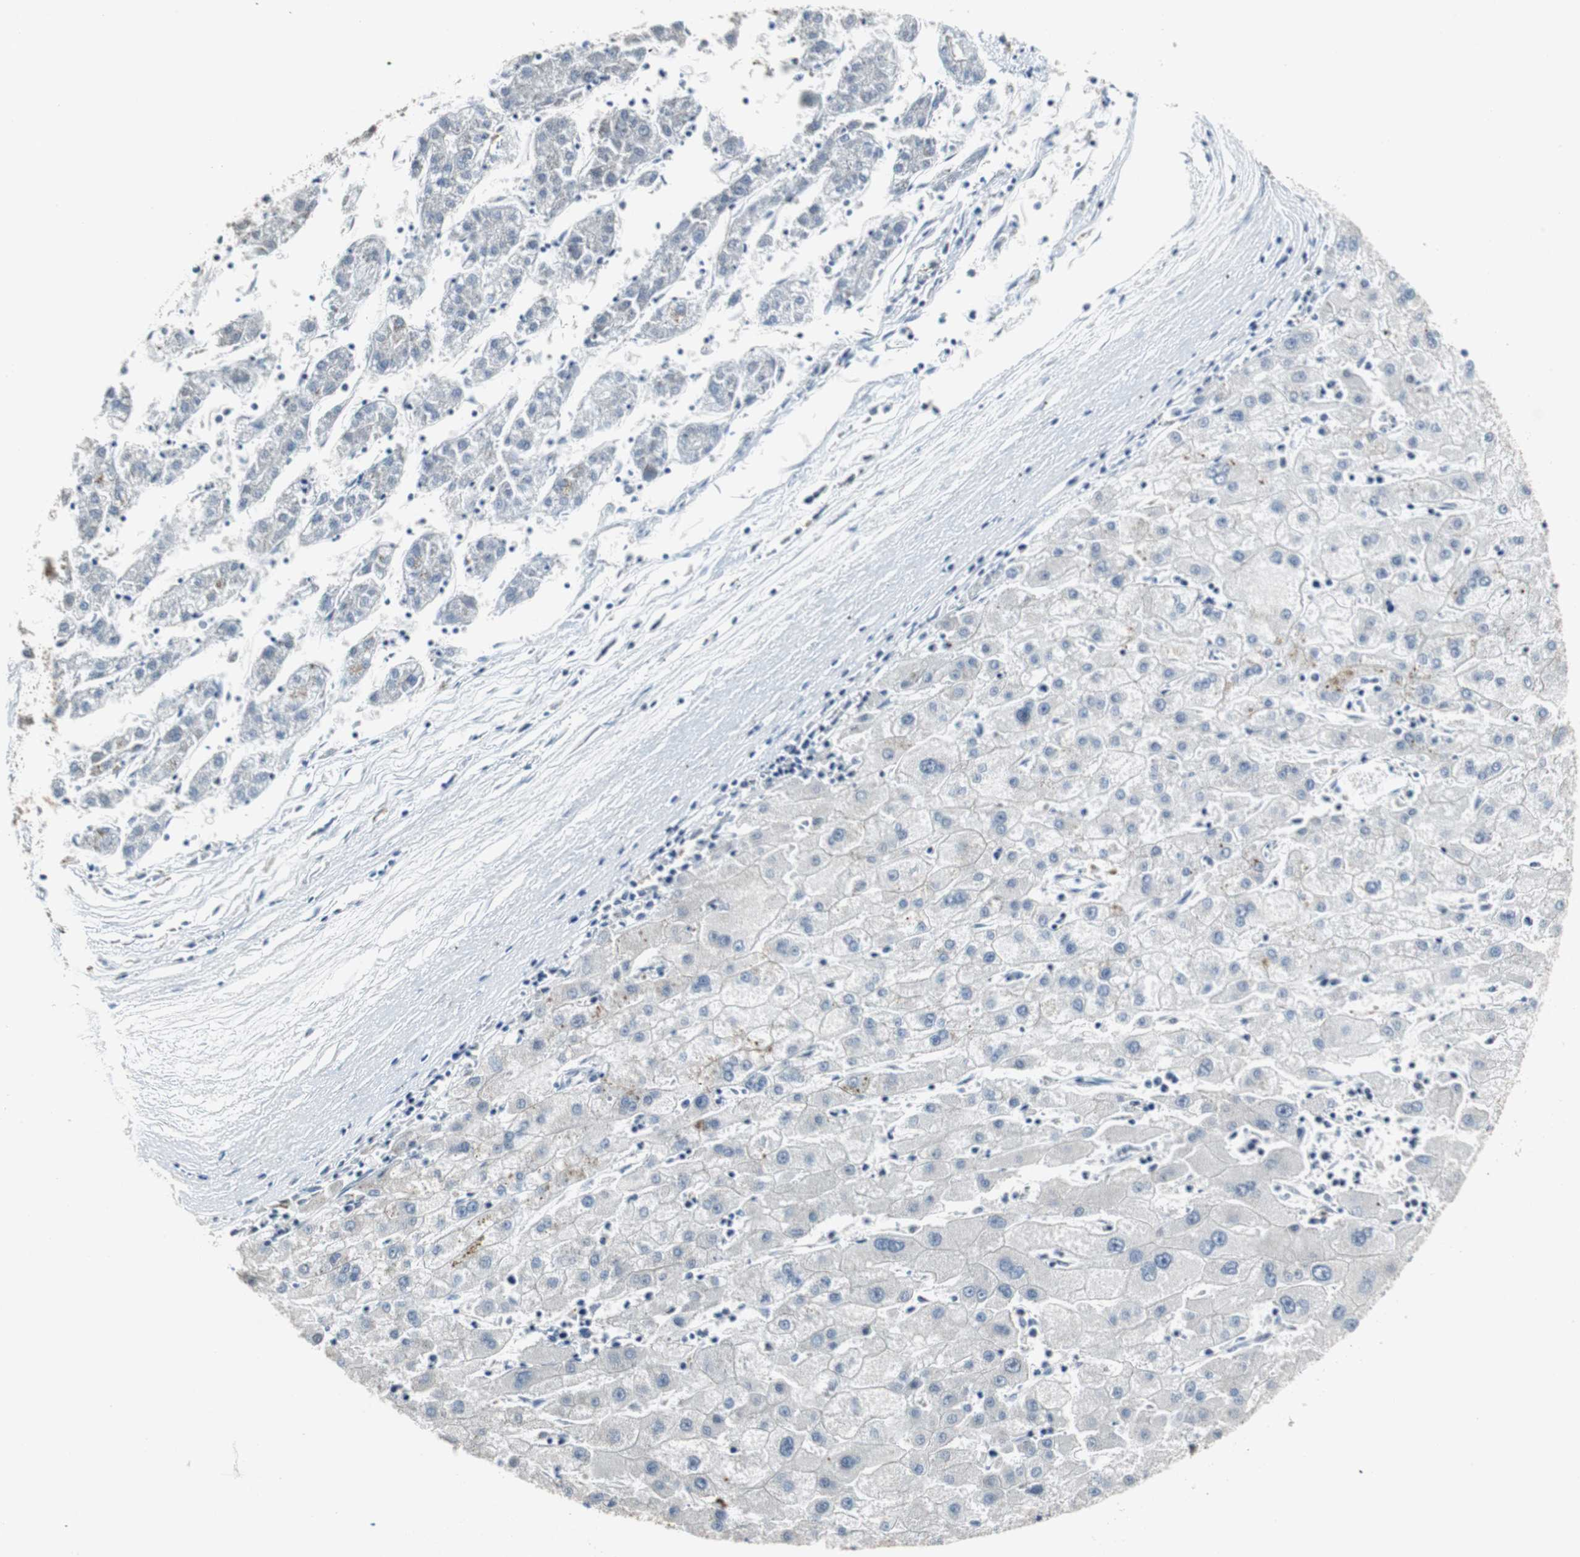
{"staining": {"intensity": "negative", "quantity": "none", "location": "none"}, "tissue": "liver cancer", "cell_type": "Tumor cells", "image_type": "cancer", "snomed": [{"axis": "morphology", "description": "Carcinoma, Hepatocellular, NOS"}, {"axis": "topography", "description": "Liver"}], "caption": "Immunohistochemical staining of human hepatocellular carcinoma (liver) displays no significant staining in tumor cells.", "gene": "GSDMD", "patient": {"sex": "male", "age": 72}}